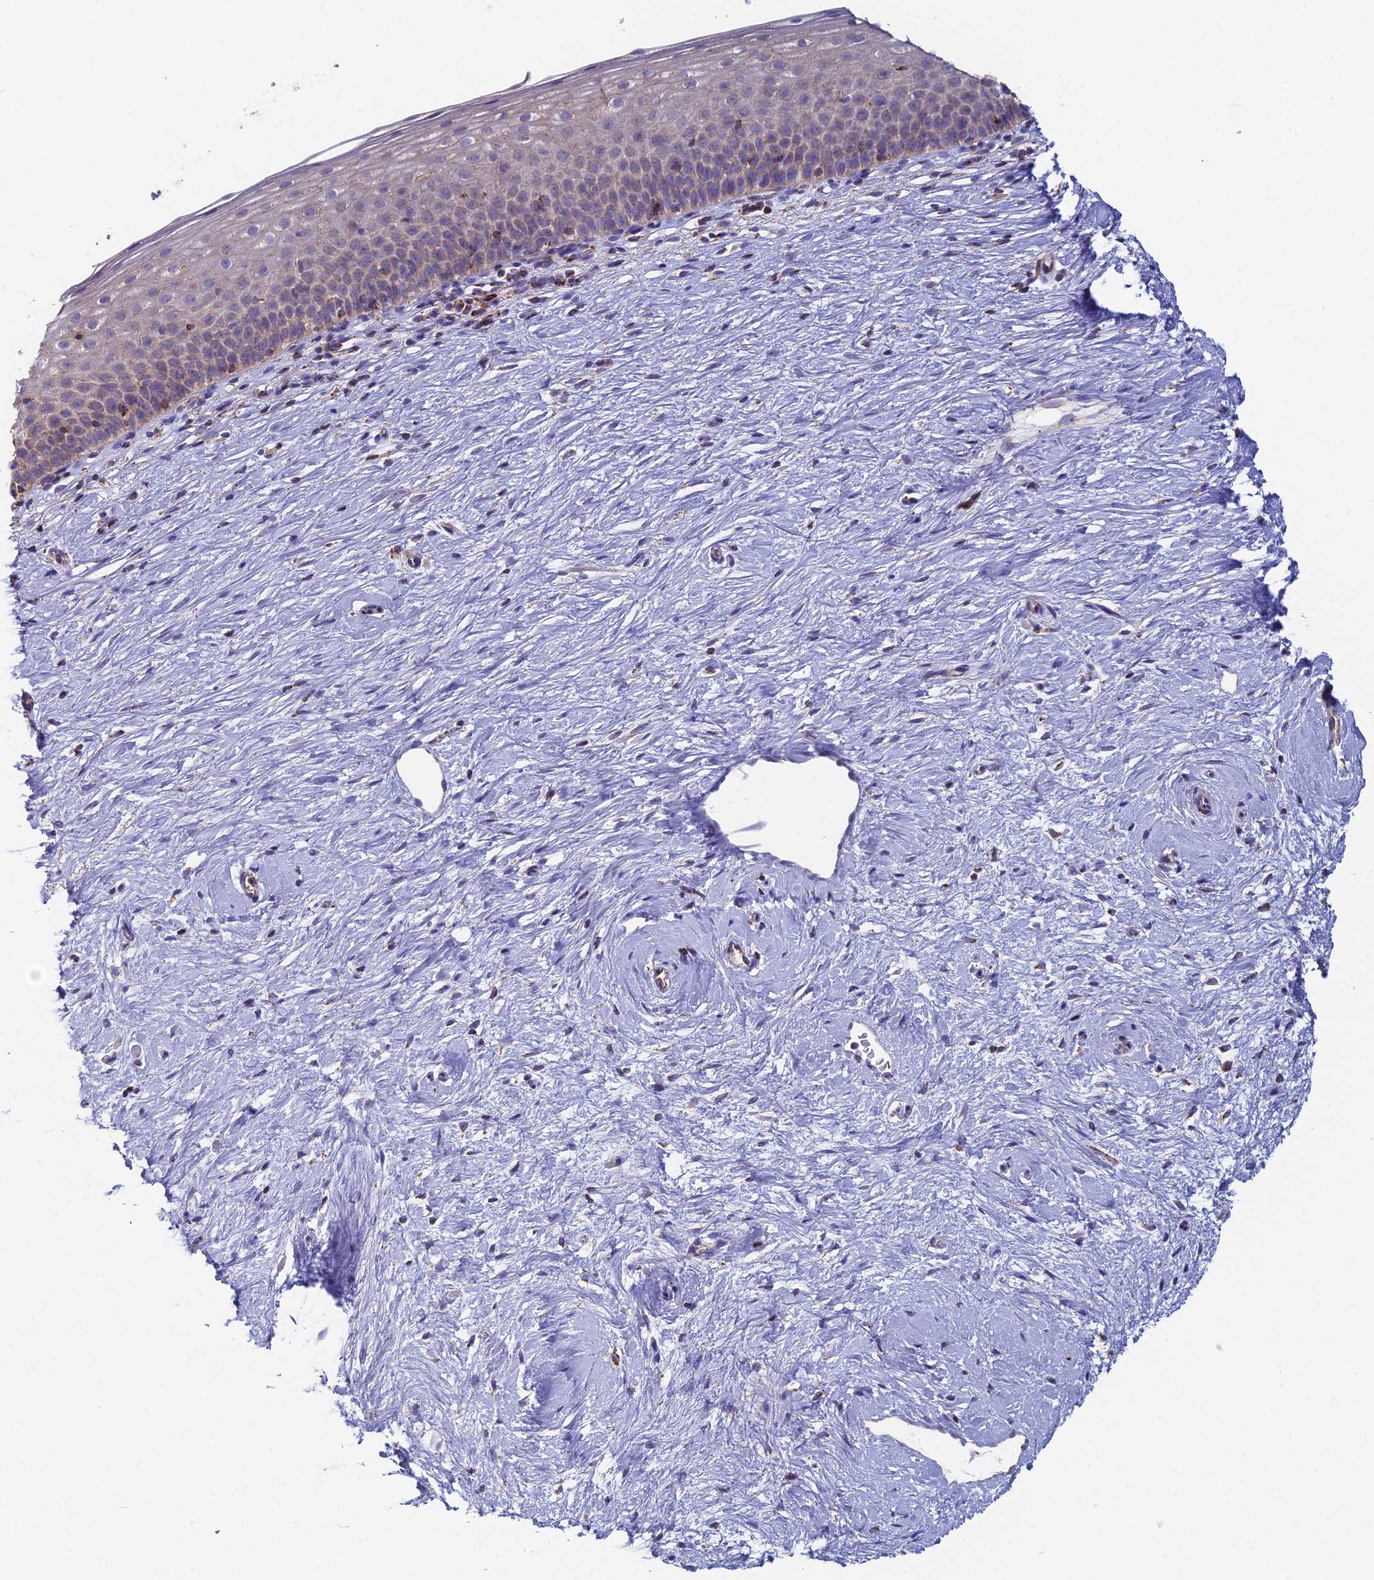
{"staining": {"intensity": "moderate", "quantity": "25%-75%", "location": "cytoplasmic/membranous"}, "tissue": "cervix", "cell_type": "Glandular cells", "image_type": "normal", "snomed": [{"axis": "morphology", "description": "Normal tissue, NOS"}, {"axis": "topography", "description": "Cervix"}], "caption": "IHC micrograph of unremarkable cervix: cervix stained using IHC displays medium levels of moderate protein expression localized specifically in the cytoplasmic/membranous of glandular cells, appearing as a cytoplasmic/membranous brown color.", "gene": "SPOCK2", "patient": {"sex": "female", "age": 57}}